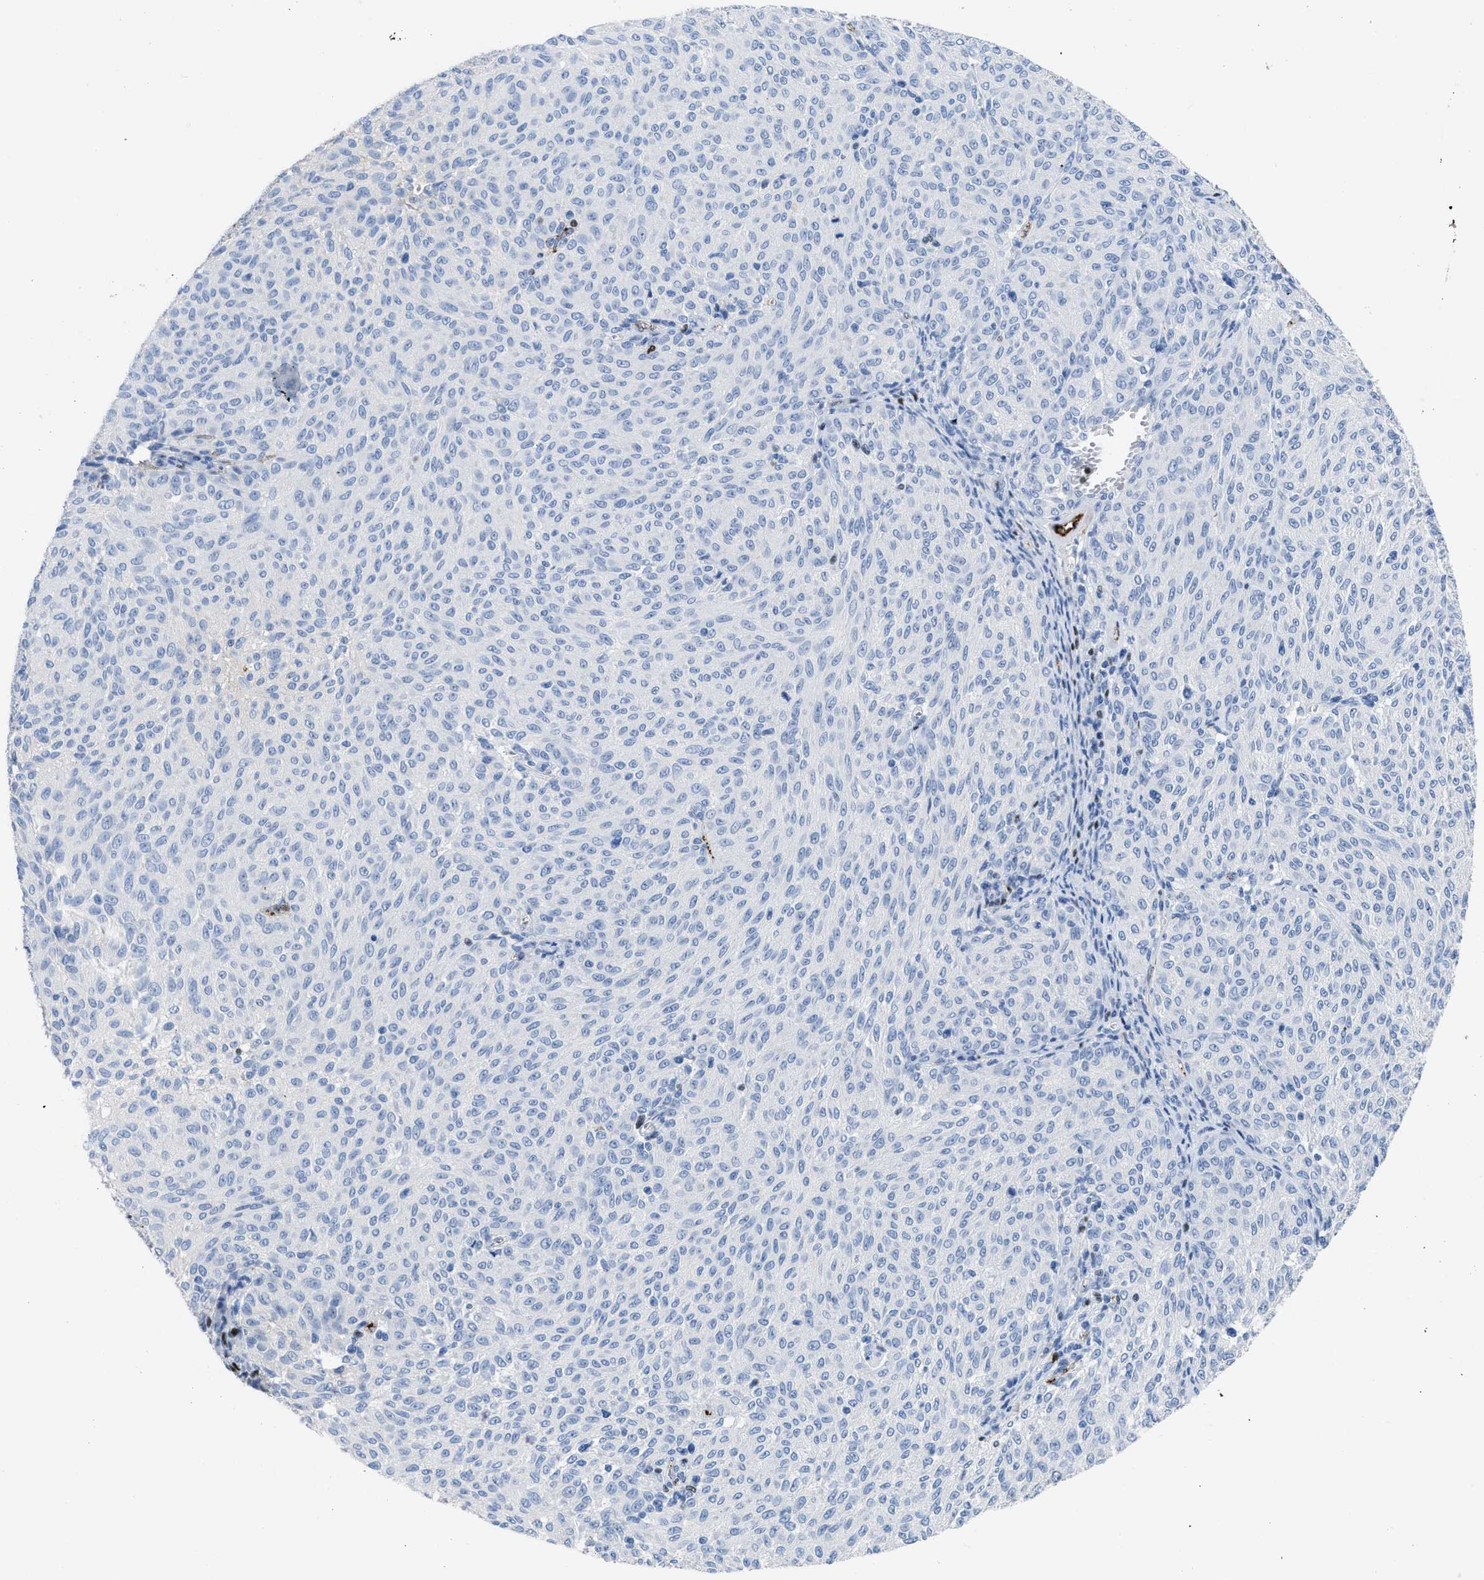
{"staining": {"intensity": "negative", "quantity": "none", "location": "none"}, "tissue": "melanoma", "cell_type": "Tumor cells", "image_type": "cancer", "snomed": [{"axis": "morphology", "description": "Malignant melanoma, NOS"}, {"axis": "topography", "description": "Skin"}], "caption": "This is an immunohistochemistry image of human malignant melanoma. There is no positivity in tumor cells.", "gene": "LEF1", "patient": {"sex": "female", "age": 72}}